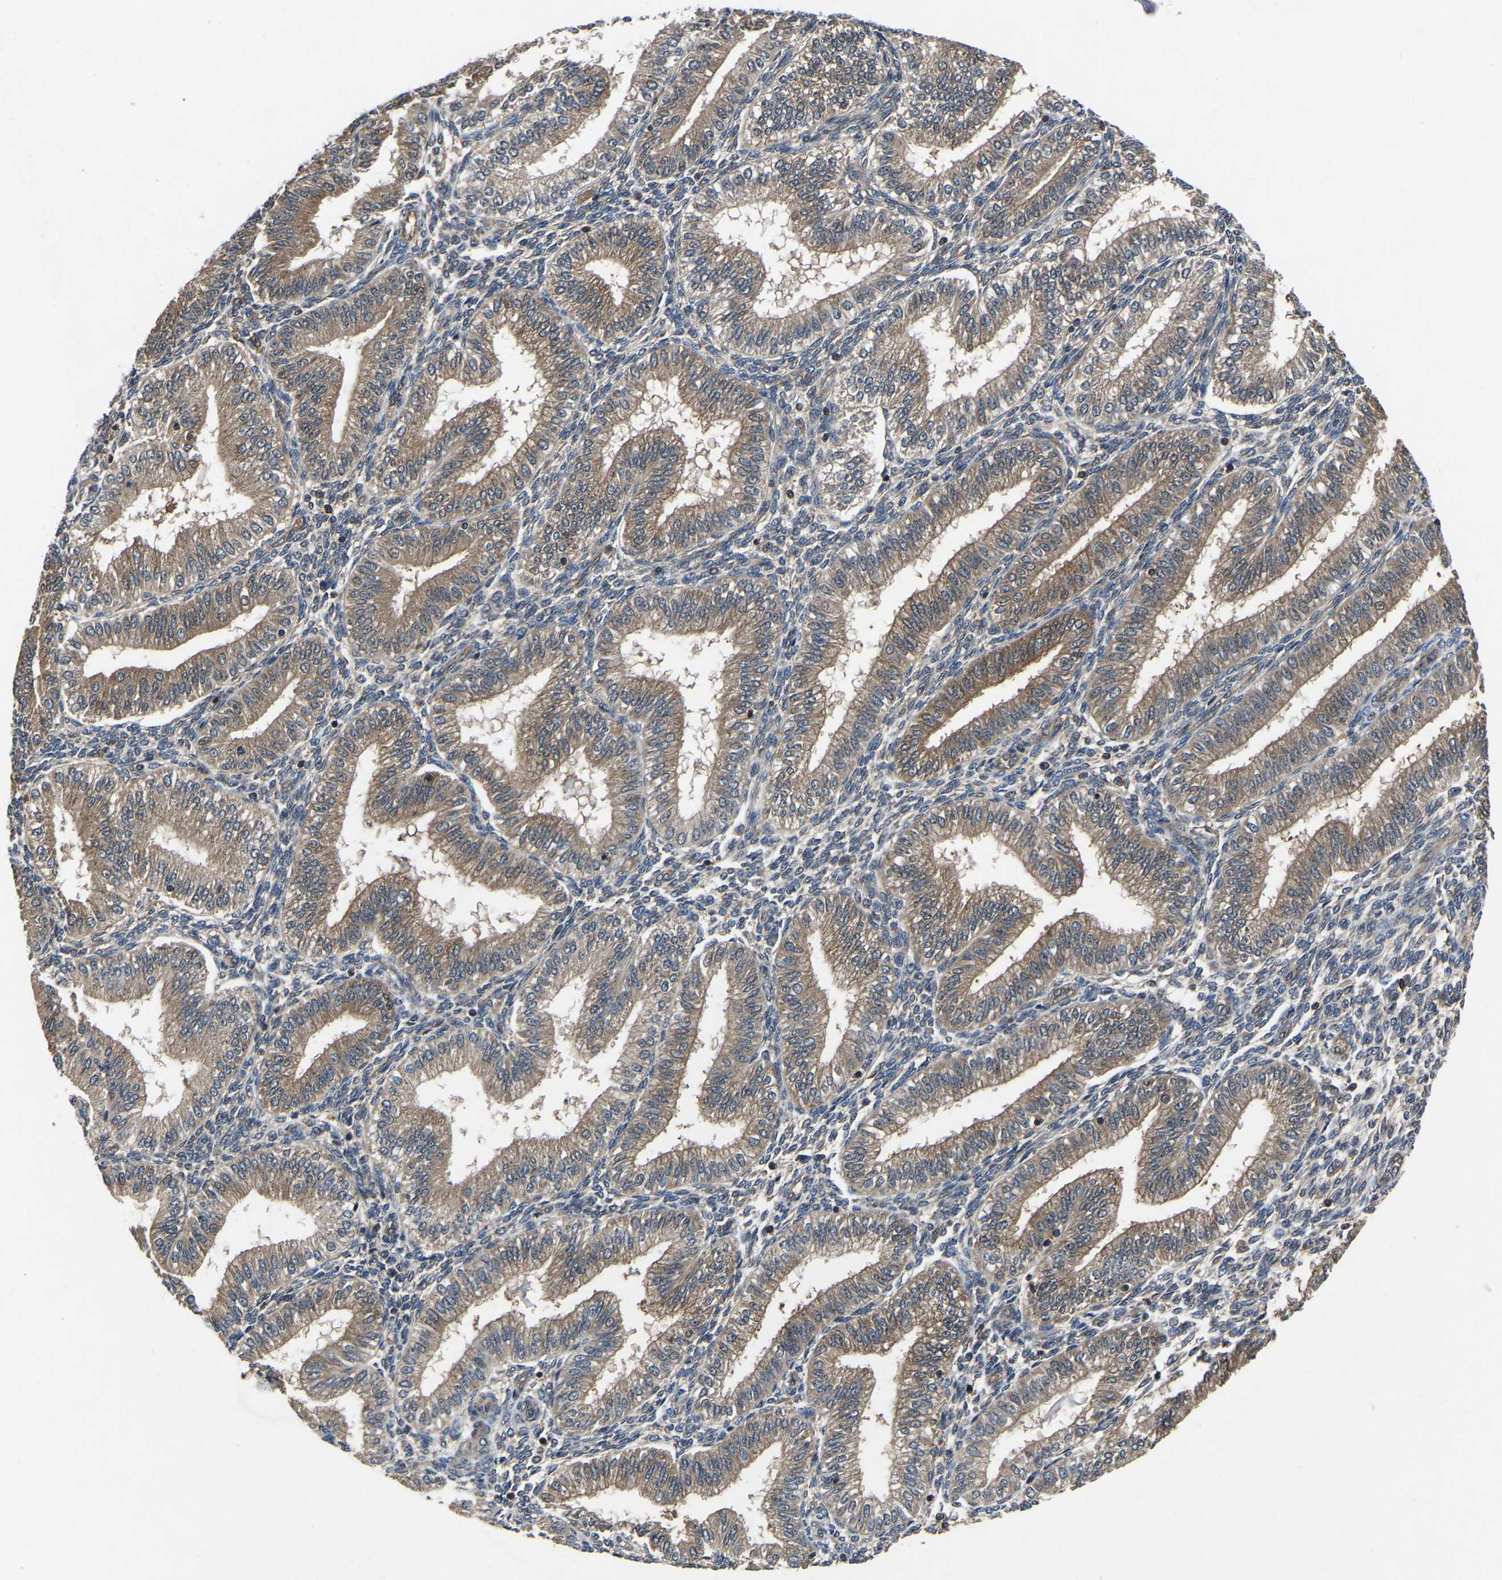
{"staining": {"intensity": "negative", "quantity": "none", "location": "none"}, "tissue": "endometrium", "cell_type": "Cells in endometrial stroma", "image_type": "normal", "snomed": [{"axis": "morphology", "description": "Normal tissue, NOS"}, {"axis": "topography", "description": "Endometrium"}], "caption": "Micrograph shows no significant protein positivity in cells in endometrial stroma of normal endometrium.", "gene": "FGD5", "patient": {"sex": "female", "age": 39}}